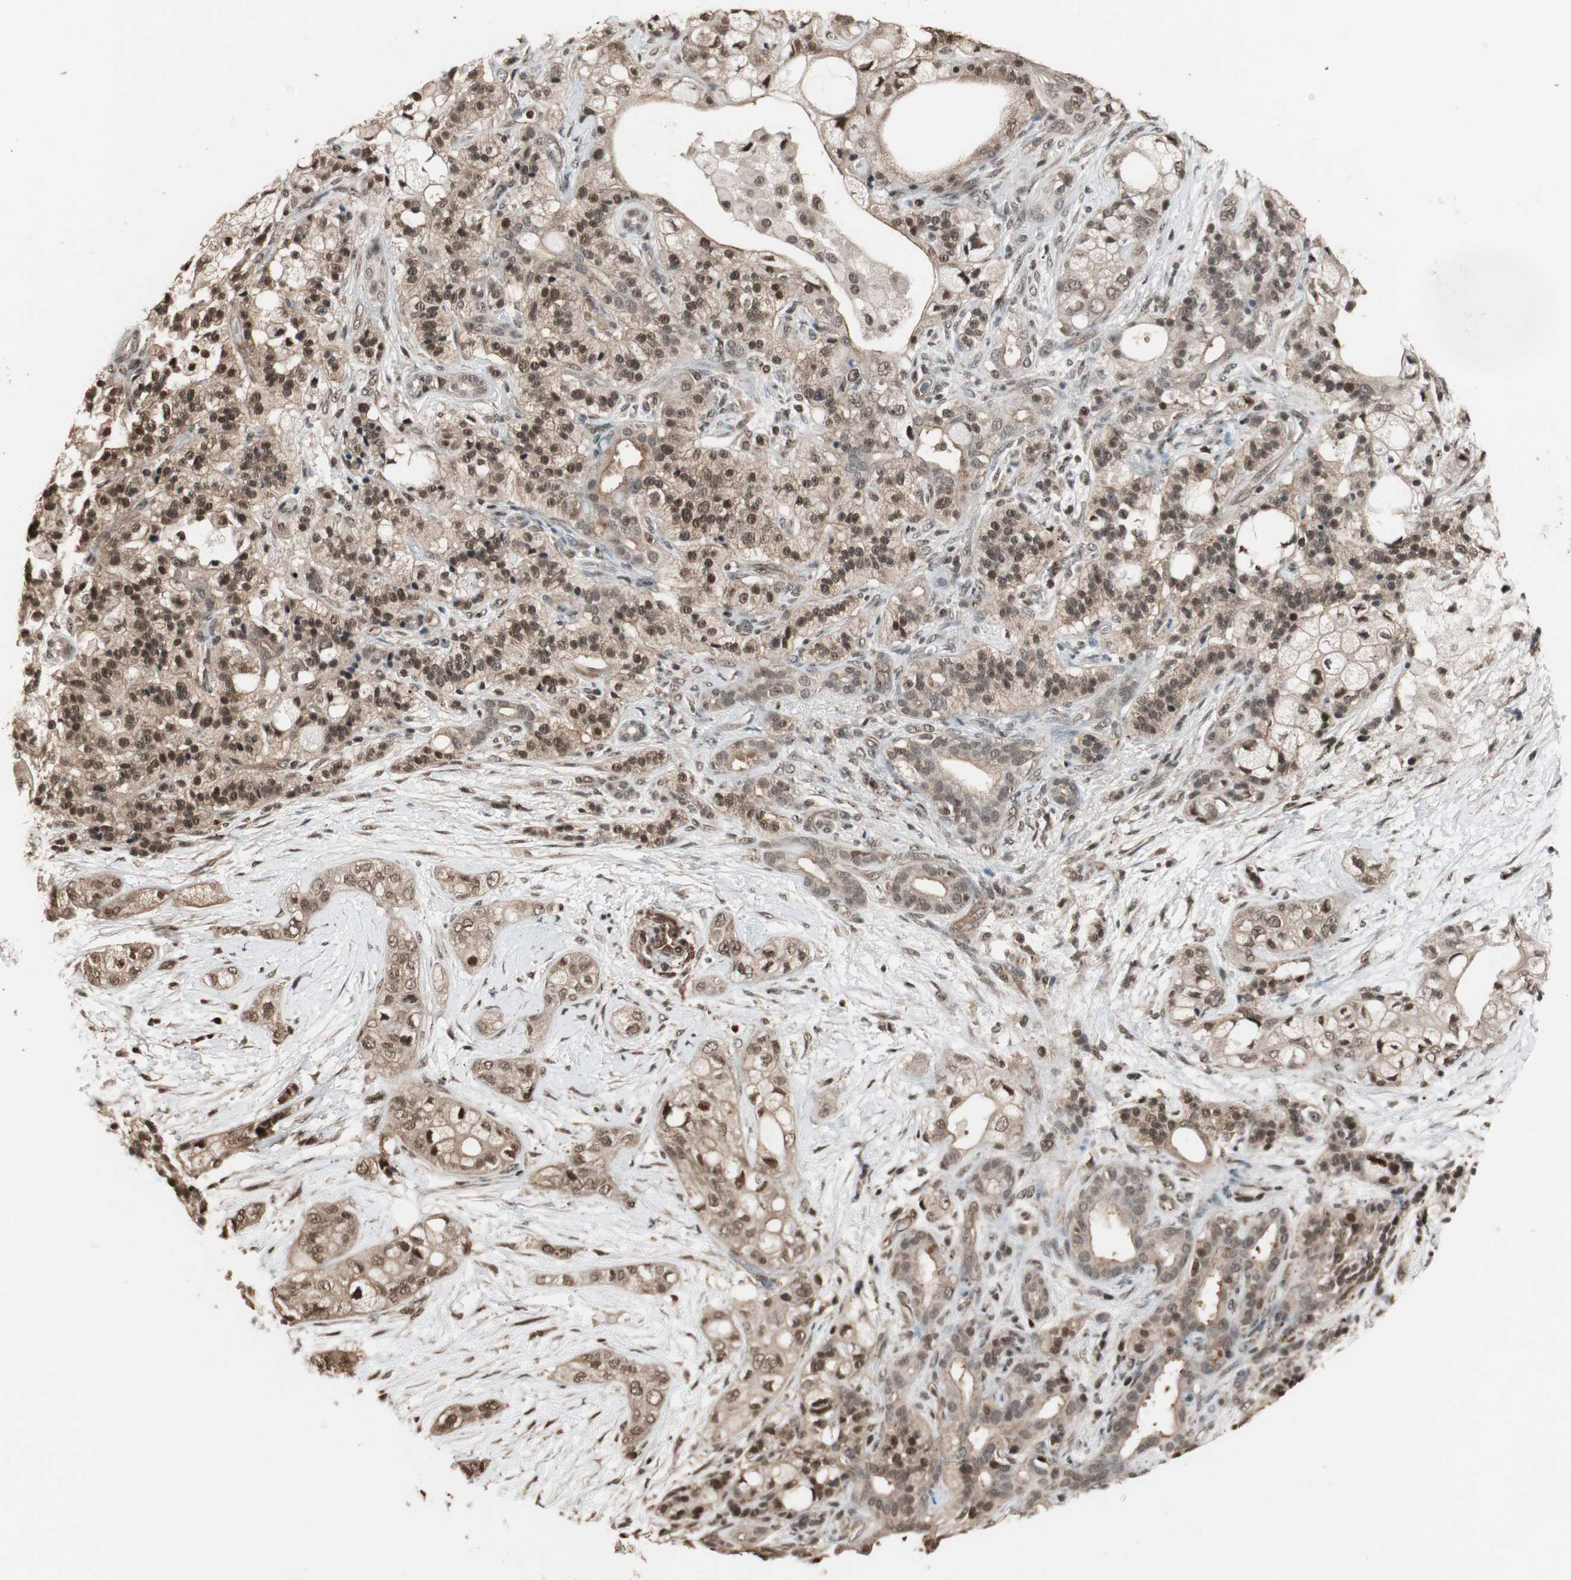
{"staining": {"intensity": "weak", "quantity": ">75%", "location": "cytoplasmic/membranous,nuclear"}, "tissue": "pancreatic cancer", "cell_type": "Tumor cells", "image_type": "cancer", "snomed": [{"axis": "morphology", "description": "Adenocarcinoma, NOS"}, {"axis": "topography", "description": "Pancreas"}], "caption": "Immunohistochemistry histopathology image of neoplastic tissue: pancreatic cancer stained using immunohistochemistry (IHC) exhibits low levels of weak protein expression localized specifically in the cytoplasmic/membranous and nuclear of tumor cells, appearing as a cytoplasmic/membranous and nuclear brown color.", "gene": "DRAP1", "patient": {"sex": "male", "age": 70}}